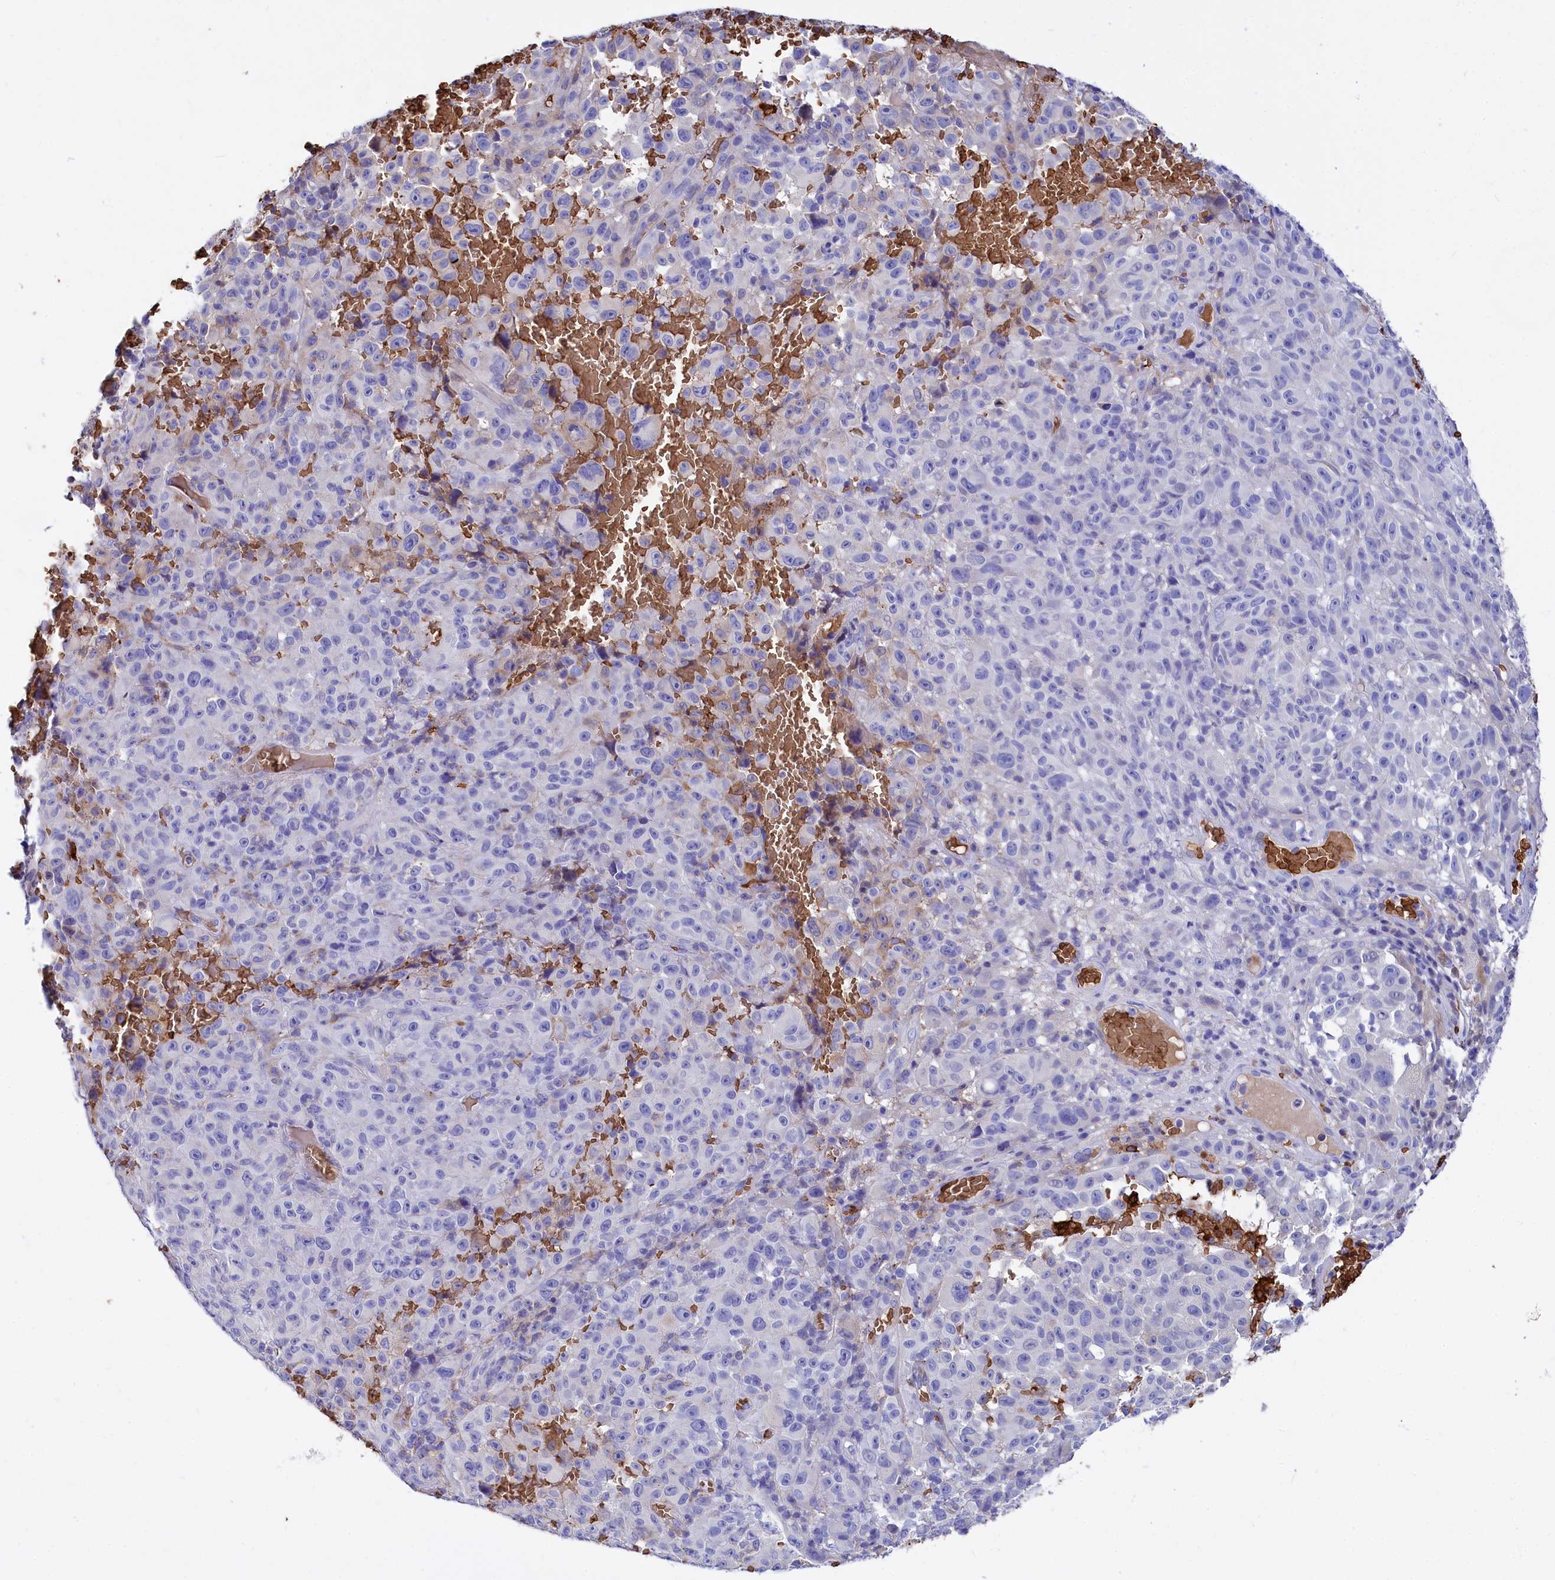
{"staining": {"intensity": "negative", "quantity": "none", "location": "none"}, "tissue": "melanoma", "cell_type": "Tumor cells", "image_type": "cancer", "snomed": [{"axis": "morphology", "description": "Malignant melanoma, NOS"}, {"axis": "topography", "description": "Skin"}], "caption": "The IHC histopathology image has no significant expression in tumor cells of melanoma tissue.", "gene": "RPUSD3", "patient": {"sex": "female", "age": 82}}